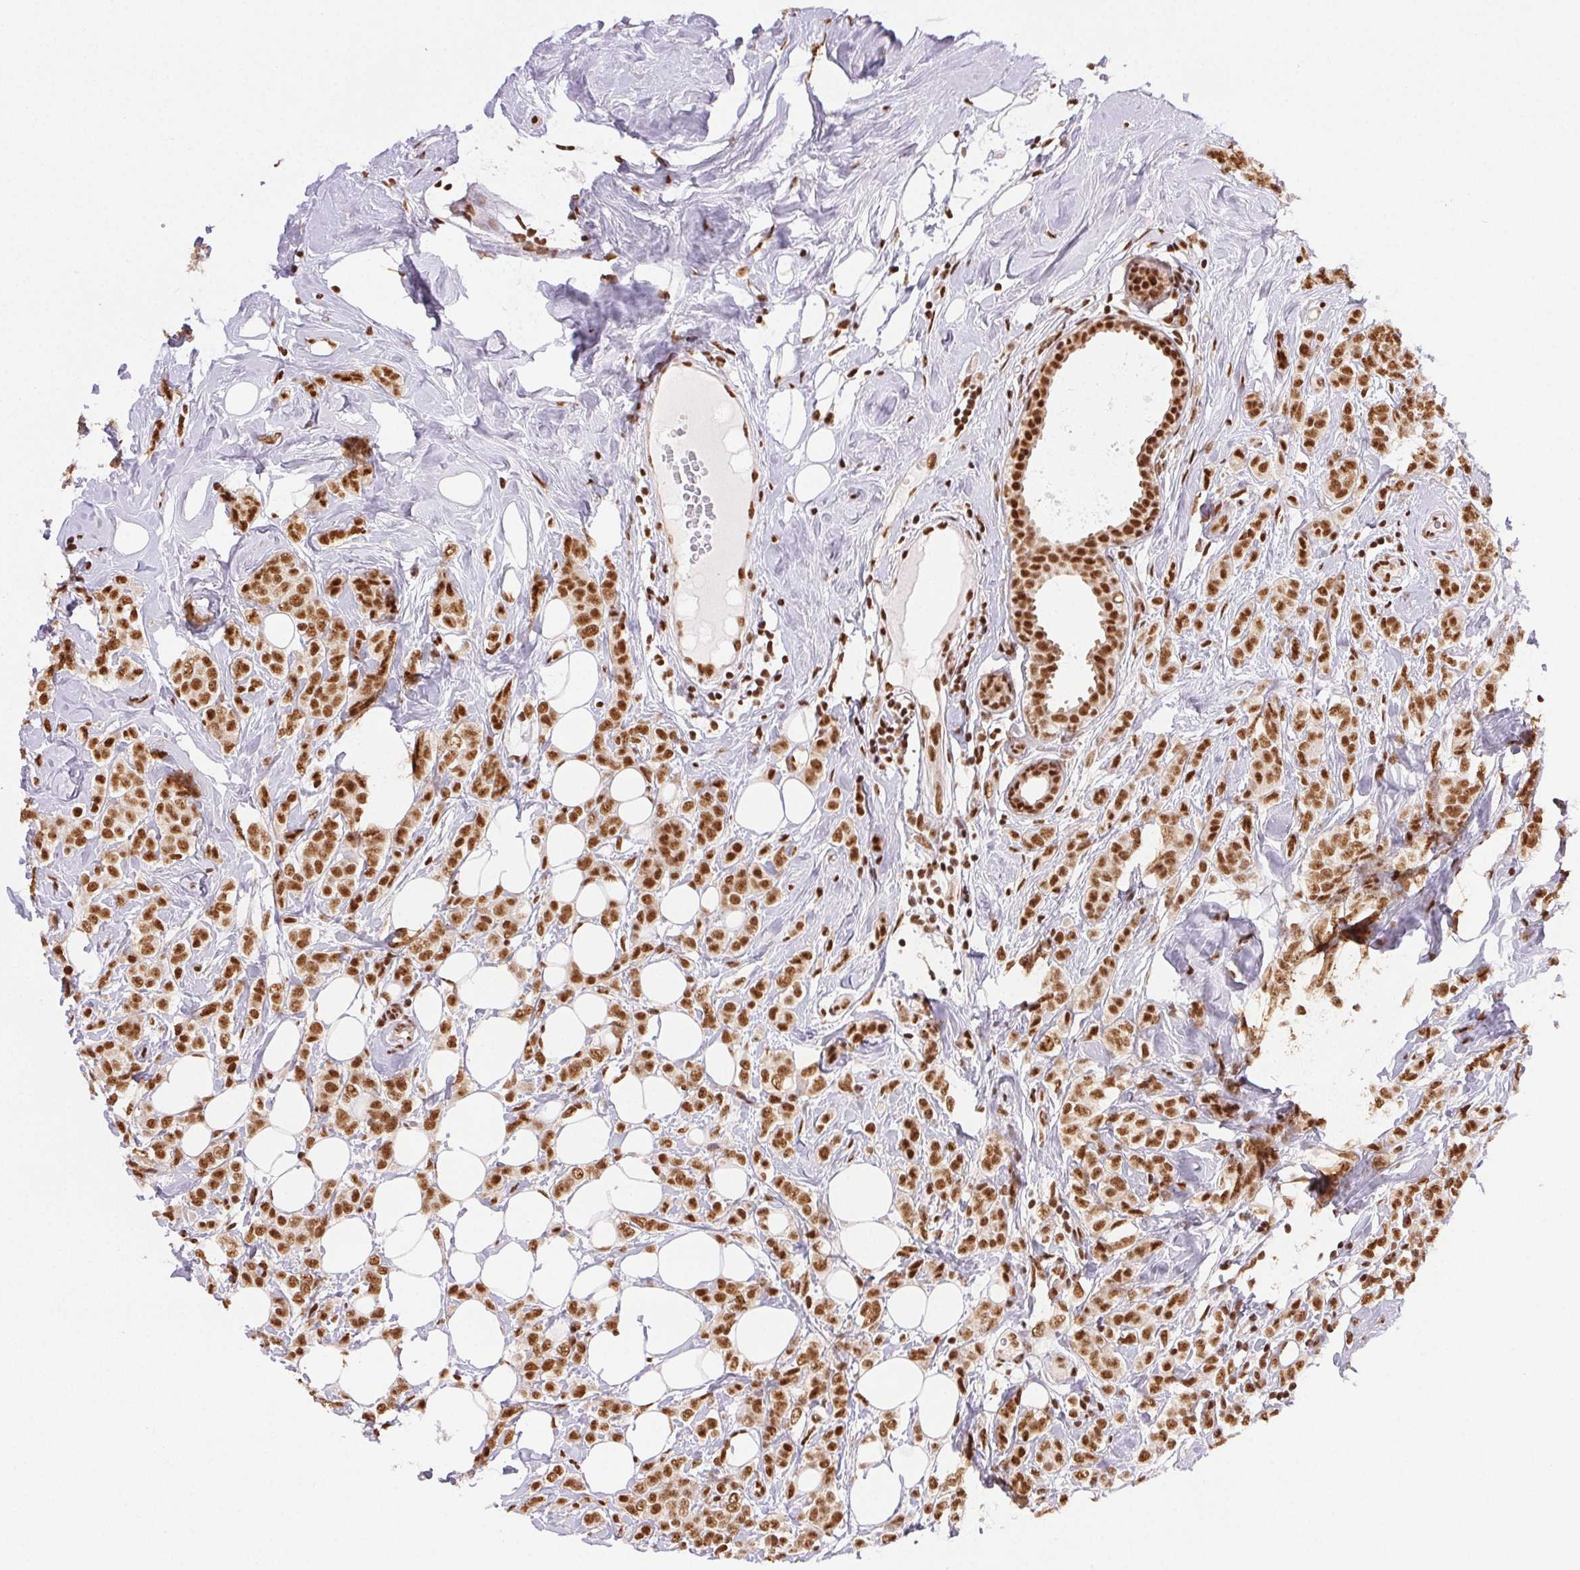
{"staining": {"intensity": "strong", "quantity": ">75%", "location": "nuclear"}, "tissue": "breast cancer", "cell_type": "Tumor cells", "image_type": "cancer", "snomed": [{"axis": "morphology", "description": "Lobular carcinoma"}, {"axis": "topography", "description": "Breast"}], "caption": "Immunohistochemical staining of human breast lobular carcinoma displays high levels of strong nuclear protein expression in approximately >75% of tumor cells. Nuclei are stained in blue.", "gene": "IK", "patient": {"sex": "female", "age": 49}}